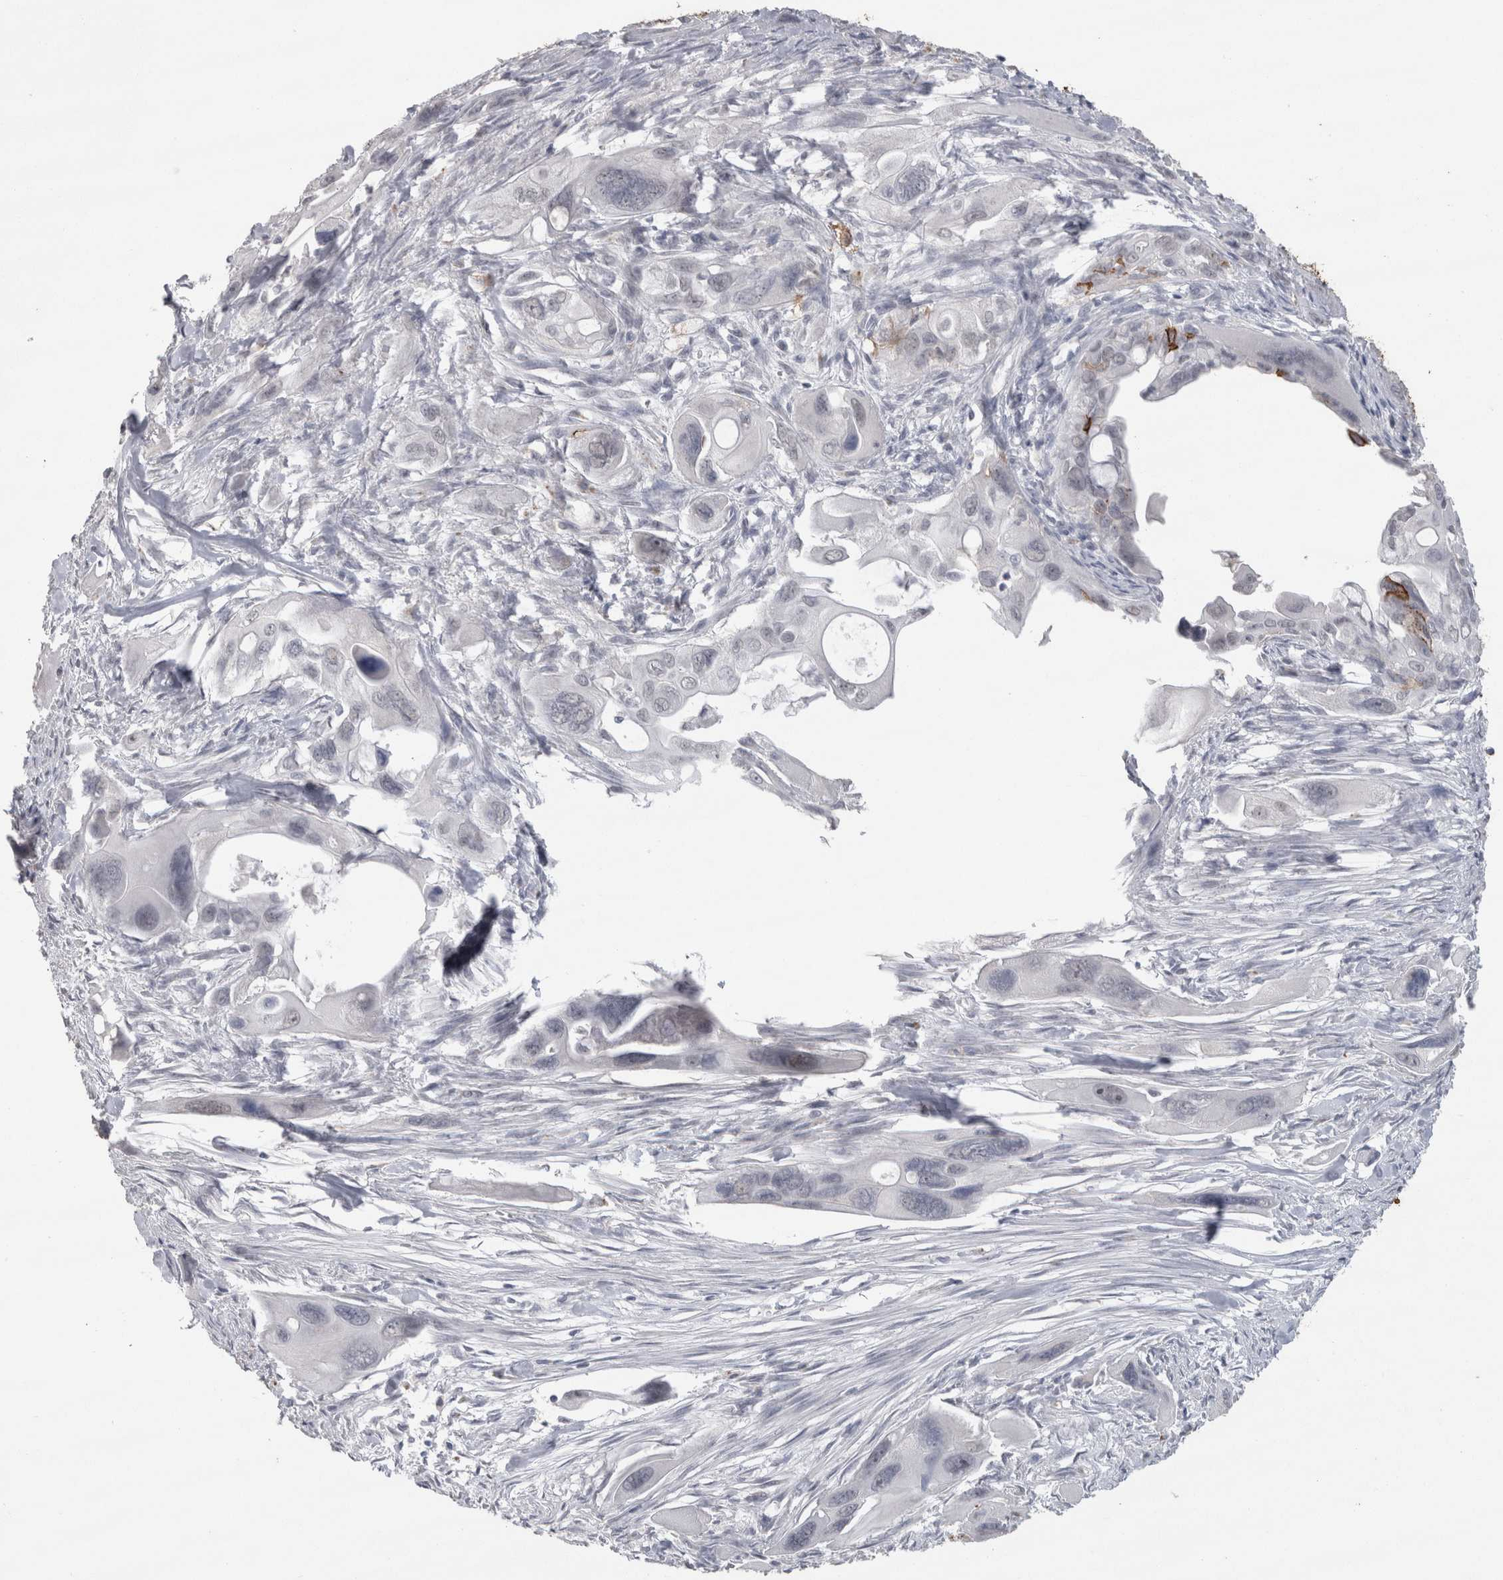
{"staining": {"intensity": "negative", "quantity": "none", "location": "none"}, "tissue": "pancreatic cancer", "cell_type": "Tumor cells", "image_type": "cancer", "snomed": [{"axis": "morphology", "description": "Adenocarcinoma, NOS"}, {"axis": "topography", "description": "Pancreas"}], "caption": "Immunohistochemical staining of human pancreatic adenocarcinoma exhibits no significant positivity in tumor cells.", "gene": "CDH17", "patient": {"sex": "male", "age": 73}}